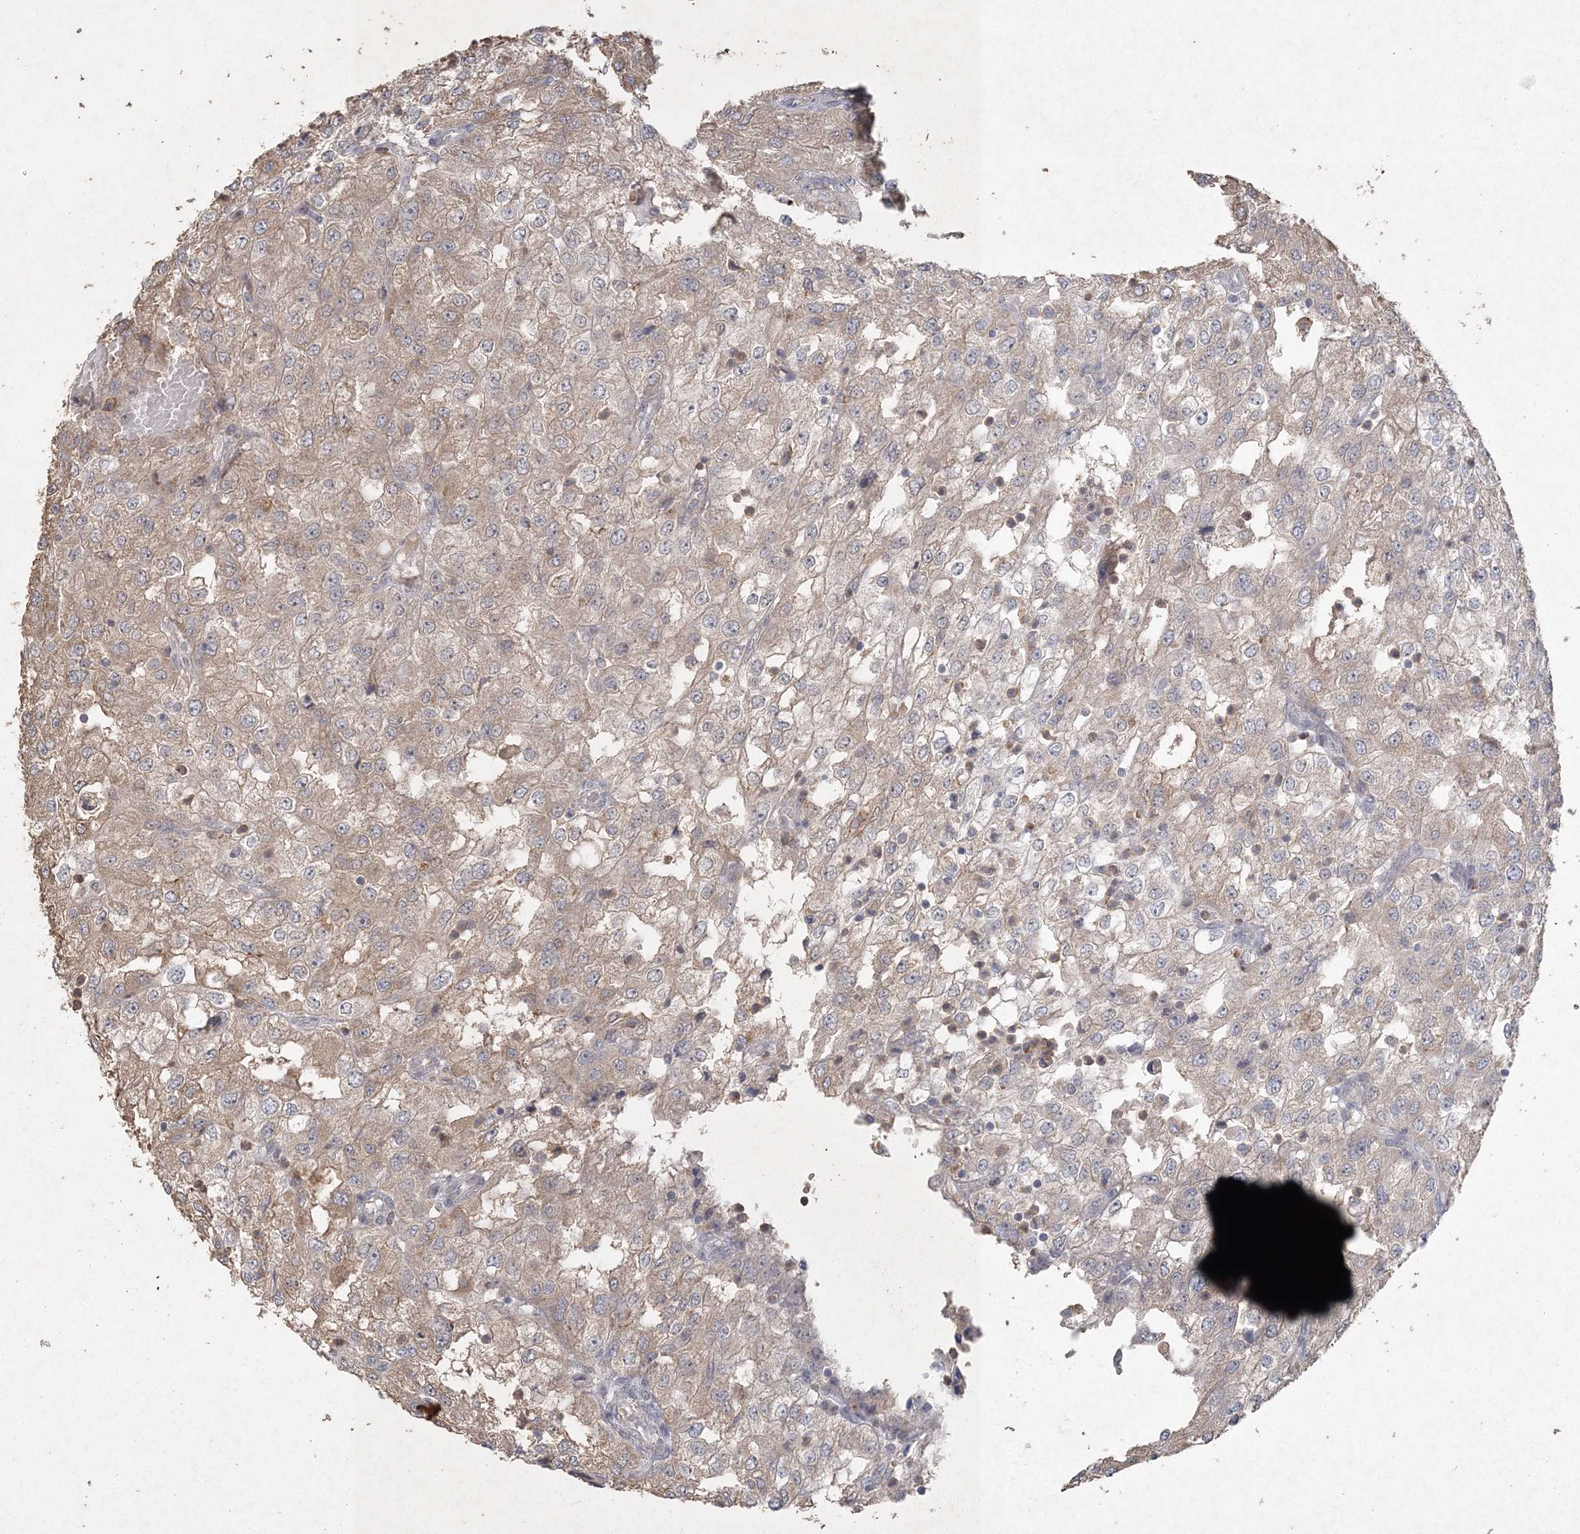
{"staining": {"intensity": "weak", "quantity": ">75%", "location": "cytoplasmic/membranous"}, "tissue": "renal cancer", "cell_type": "Tumor cells", "image_type": "cancer", "snomed": [{"axis": "morphology", "description": "Adenocarcinoma, NOS"}, {"axis": "topography", "description": "Kidney"}], "caption": "Tumor cells reveal low levels of weak cytoplasmic/membranous expression in approximately >75% of cells in human renal cancer (adenocarcinoma).", "gene": "UIMC1", "patient": {"sex": "female", "age": 54}}